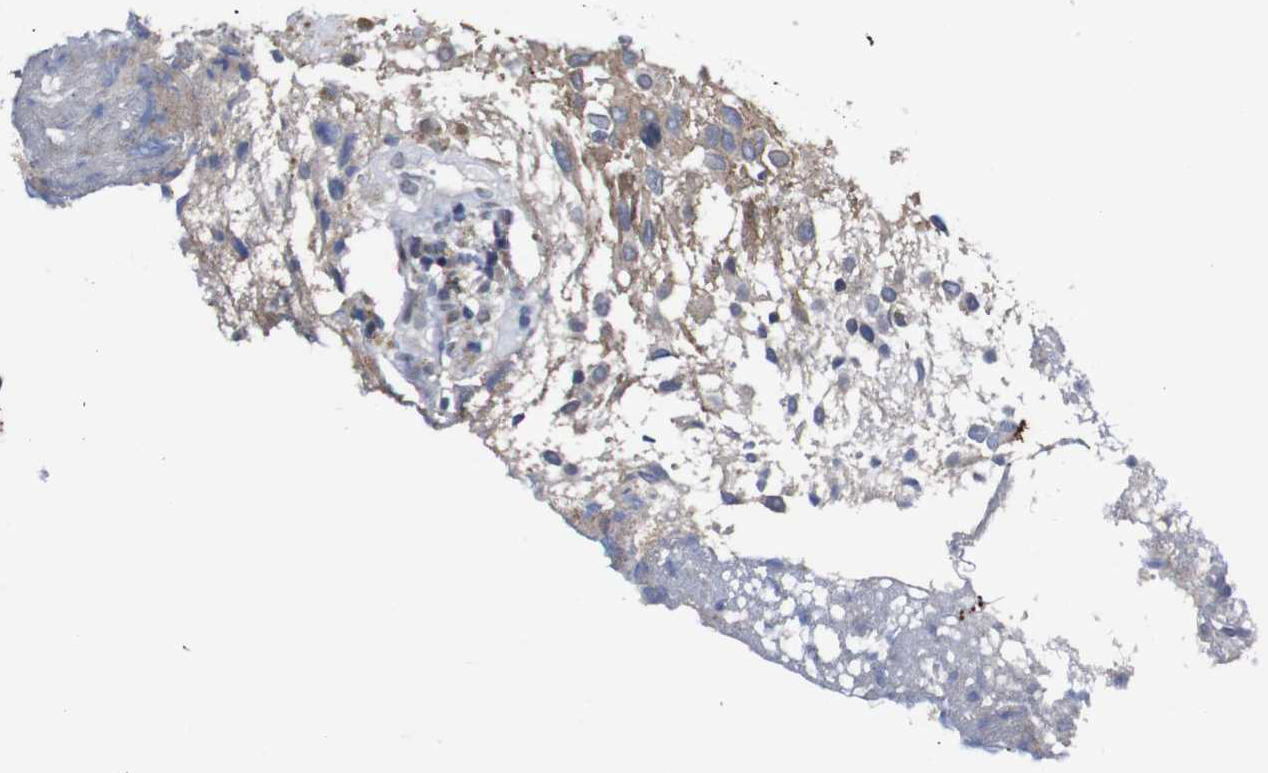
{"staining": {"intensity": "moderate", "quantity": "25%-75%", "location": "cytoplasmic/membranous"}, "tissue": "glioma", "cell_type": "Tumor cells", "image_type": "cancer", "snomed": [{"axis": "morphology", "description": "Glioma, malignant, High grade"}, {"axis": "topography", "description": "Brain"}], "caption": "Tumor cells demonstrate moderate cytoplasmic/membranous positivity in about 25%-75% of cells in malignant glioma (high-grade). (DAB IHC with brightfield microscopy, high magnification).", "gene": "SEMA4B", "patient": {"sex": "male", "age": 32}}